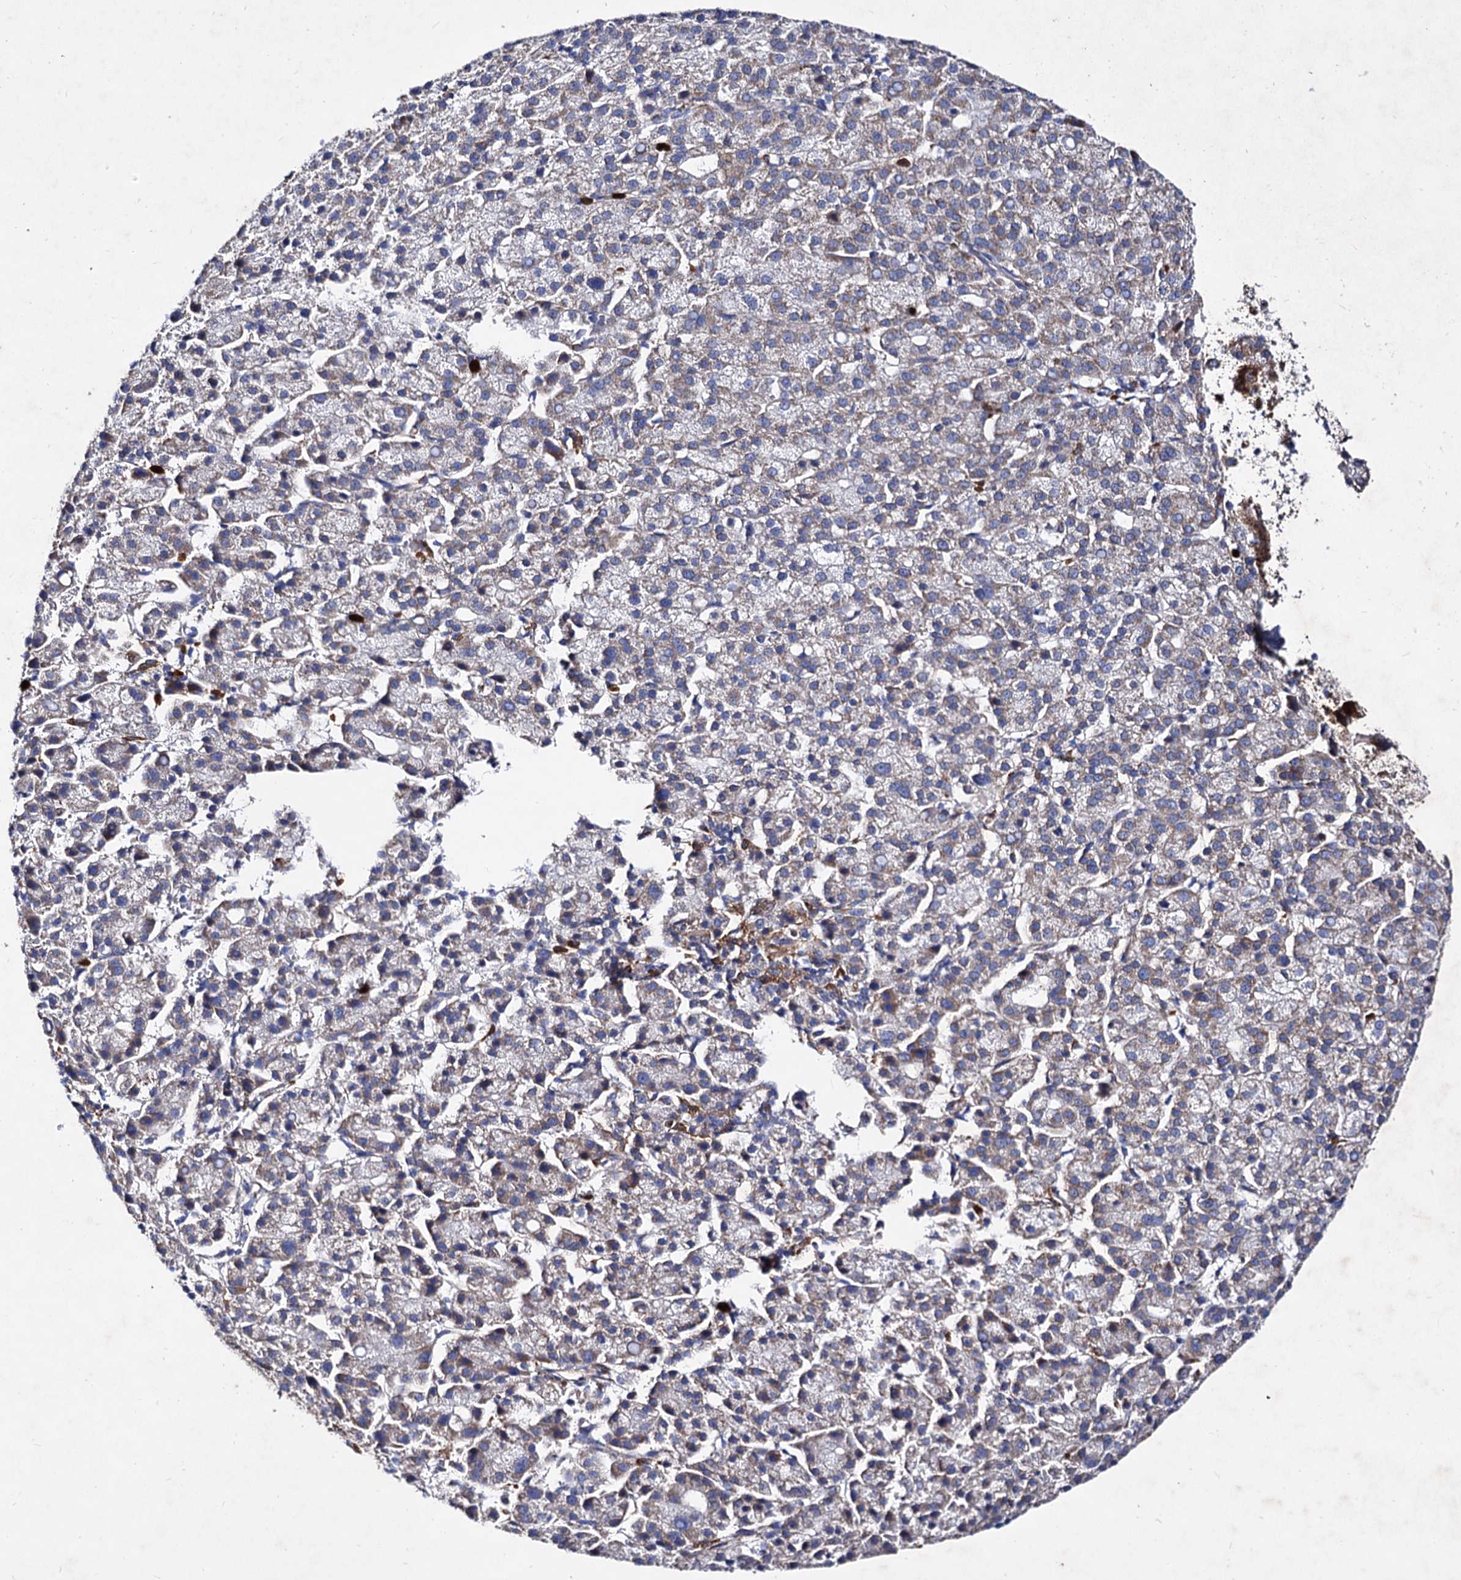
{"staining": {"intensity": "weak", "quantity": "<25%", "location": "cytoplasmic/membranous"}, "tissue": "liver cancer", "cell_type": "Tumor cells", "image_type": "cancer", "snomed": [{"axis": "morphology", "description": "Carcinoma, Hepatocellular, NOS"}, {"axis": "topography", "description": "Liver"}], "caption": "DAB (3,3'-diaminobenzidine) immunohistochemical staining of human liver hepatocellular carcinoma exhibits no significant staining in tumor cells. (DAB (3,3'-diaminobenzidine) IHC with hematoxylin counter stain).", "gene": "ACAD9", "patient": {"sex": "female", "age": 58}}